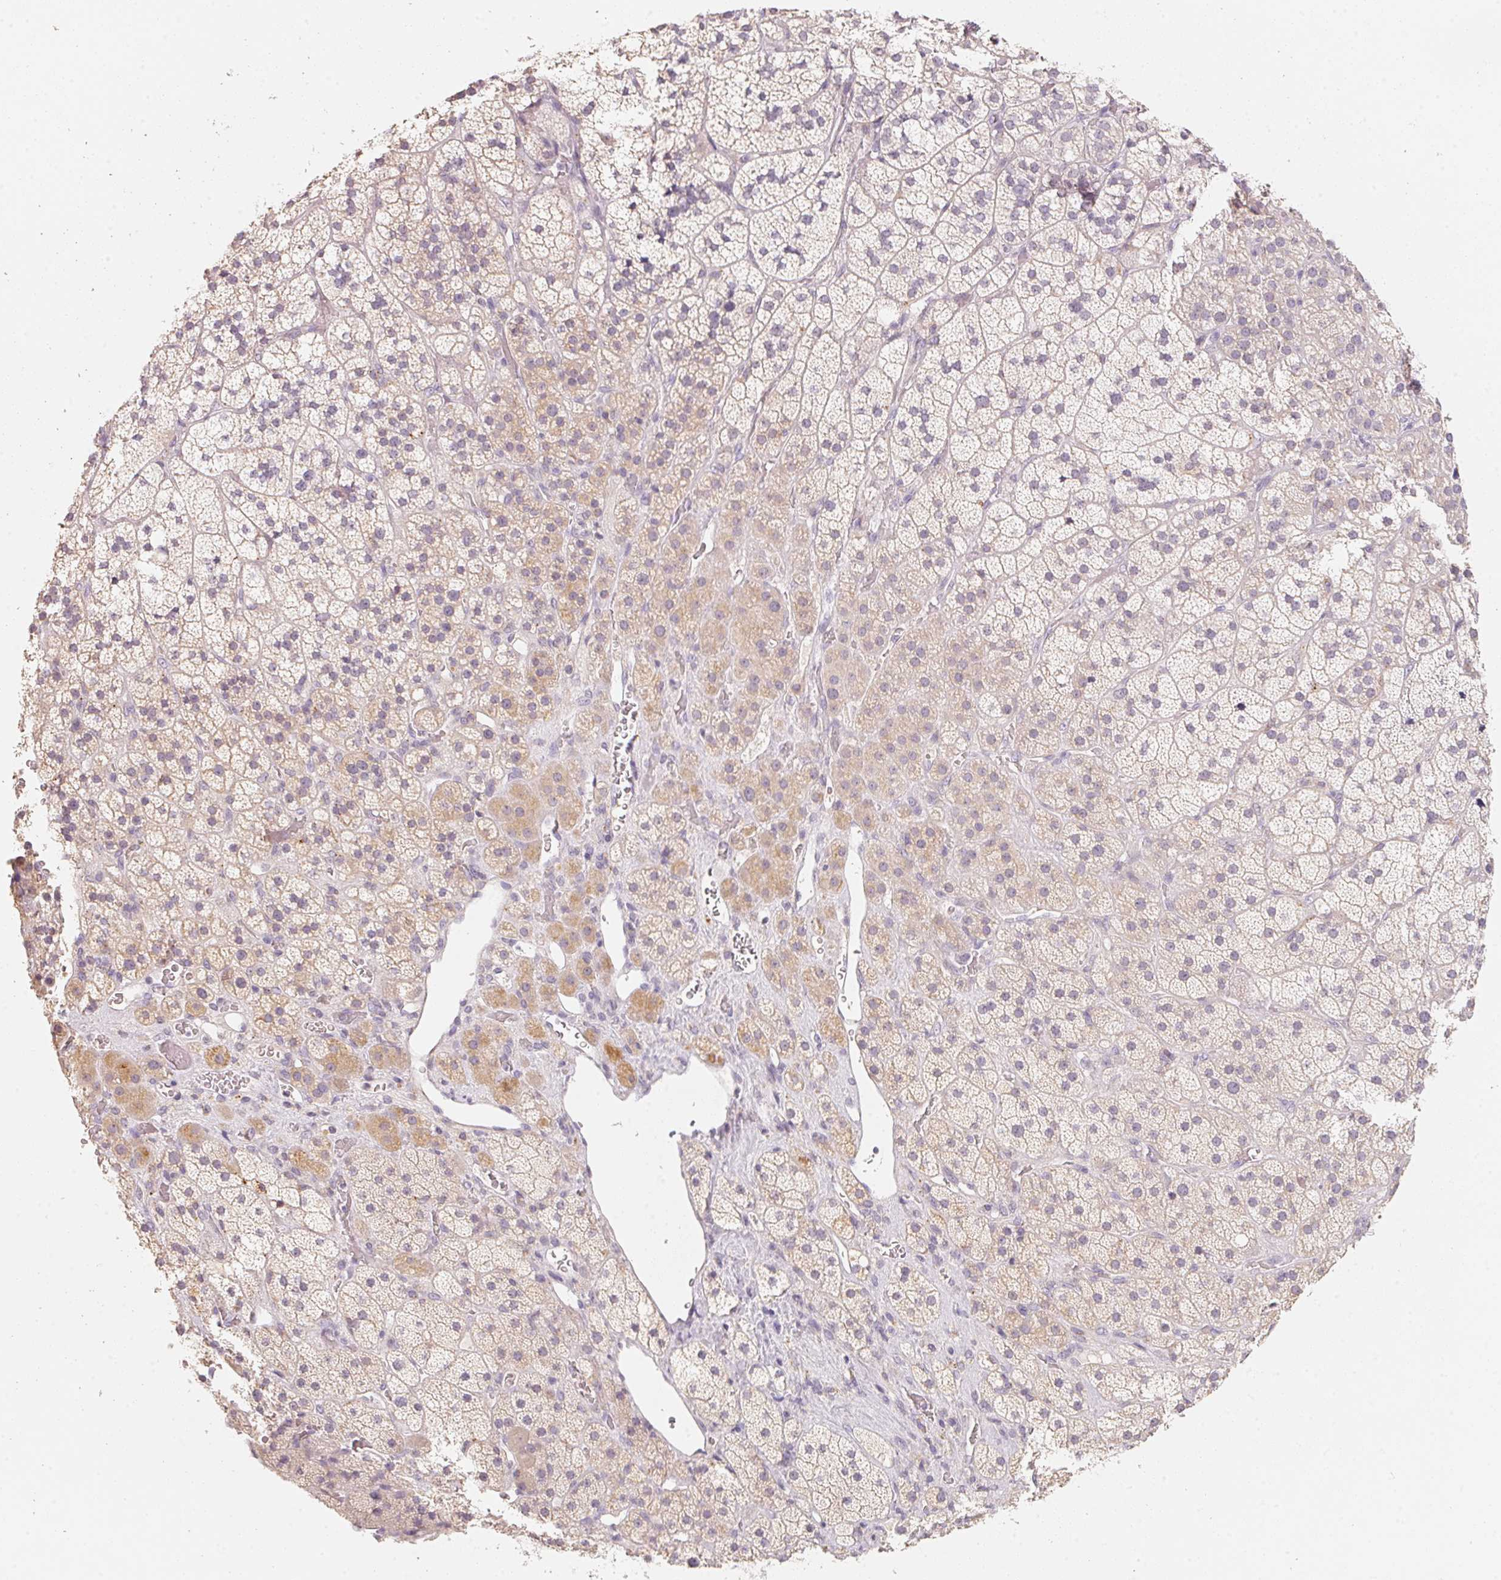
{"staining": {"intensity": "weak", "quantity": "<25%", "location": "cytoplasmic/membranous"}, "tissue": "adrenal gland", "cell_type": "Glandular cells", "image_type": "normal", "snomed": [{"axis": "morphology", "description": "Normal tissue, NOS"}, {"axis": "topography", "description": "Adrenal gland"}], "caption": "DAB immunohistochemical staining of unremarkable human adrenal gland exhibits no significant staining in glandular cells. The staining is performed using DAB (3,3'-diaminobenzidine) brown chromogen with nuclei counter-stained in using hematoxylin.", "gene": "TREH", "patient": {"sex": "male", "age": 57}}